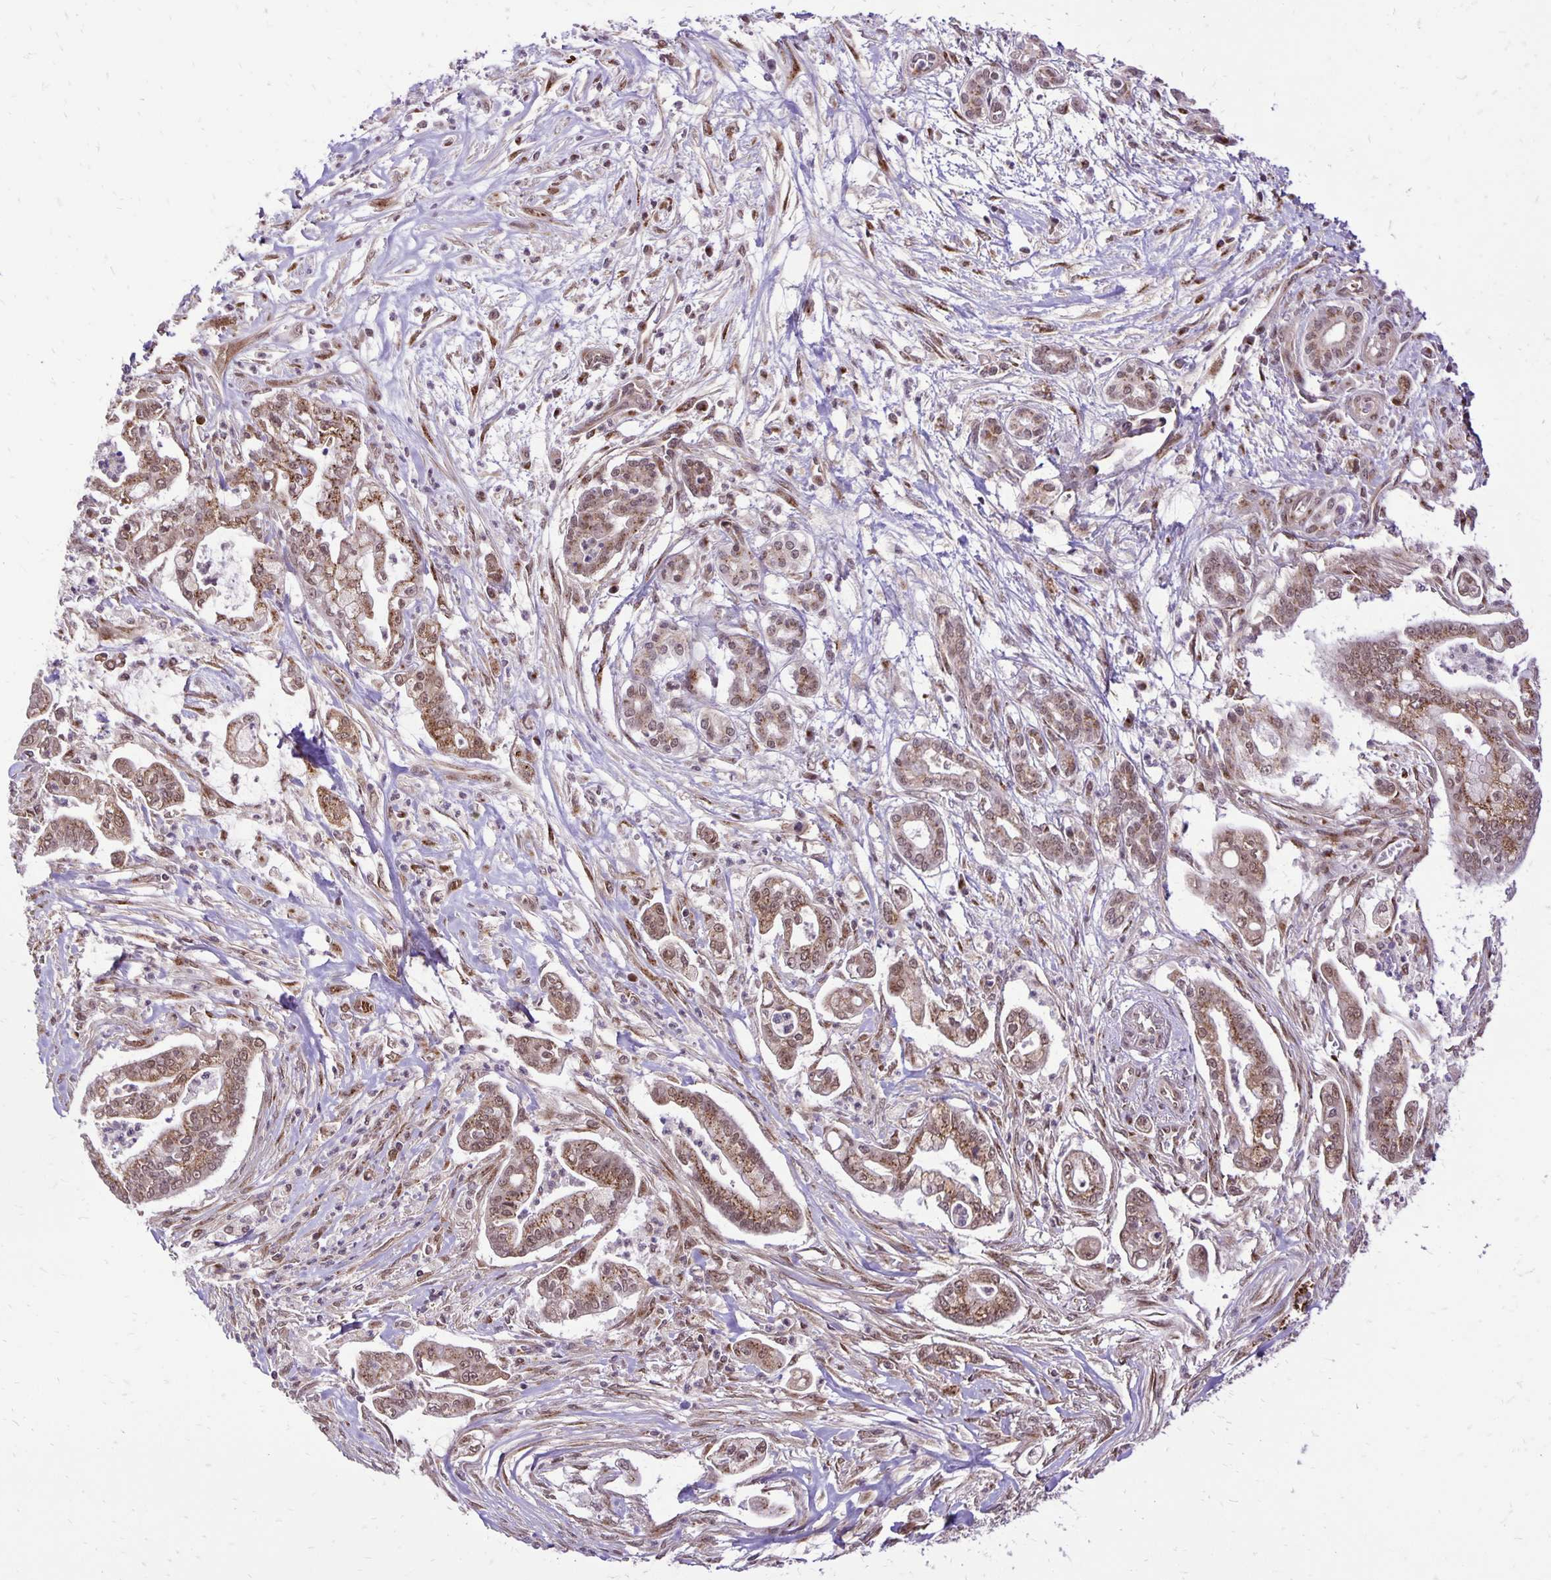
{"staining": {"intensity": "moderate", "quantity": ">75%", "location": "cytoplasmic/membranous,nuclear"}, "tissue": "pancreatic cancer", "cell_type": "Tumor cells", "image_type": "cancer", "snomed": [{"axis": "morphology", "description": "Adenocarcinoma, NOS"}, {"axis": "topography", "description": "Pancreas"}], "caption": "Adenocarcinoma (pancreatic) was stained to show a protein in brown. There is medium levels of moderate cytoplasmic/membranous and nuclear staining in approximately >75% of tumor cells. (DAB (3,3'-diaminobenzidine) = brown stain, brightfield microscopy at high magnification).", "gene": "GOLGA5", "patient": {"sex": "female", "age": 69}}